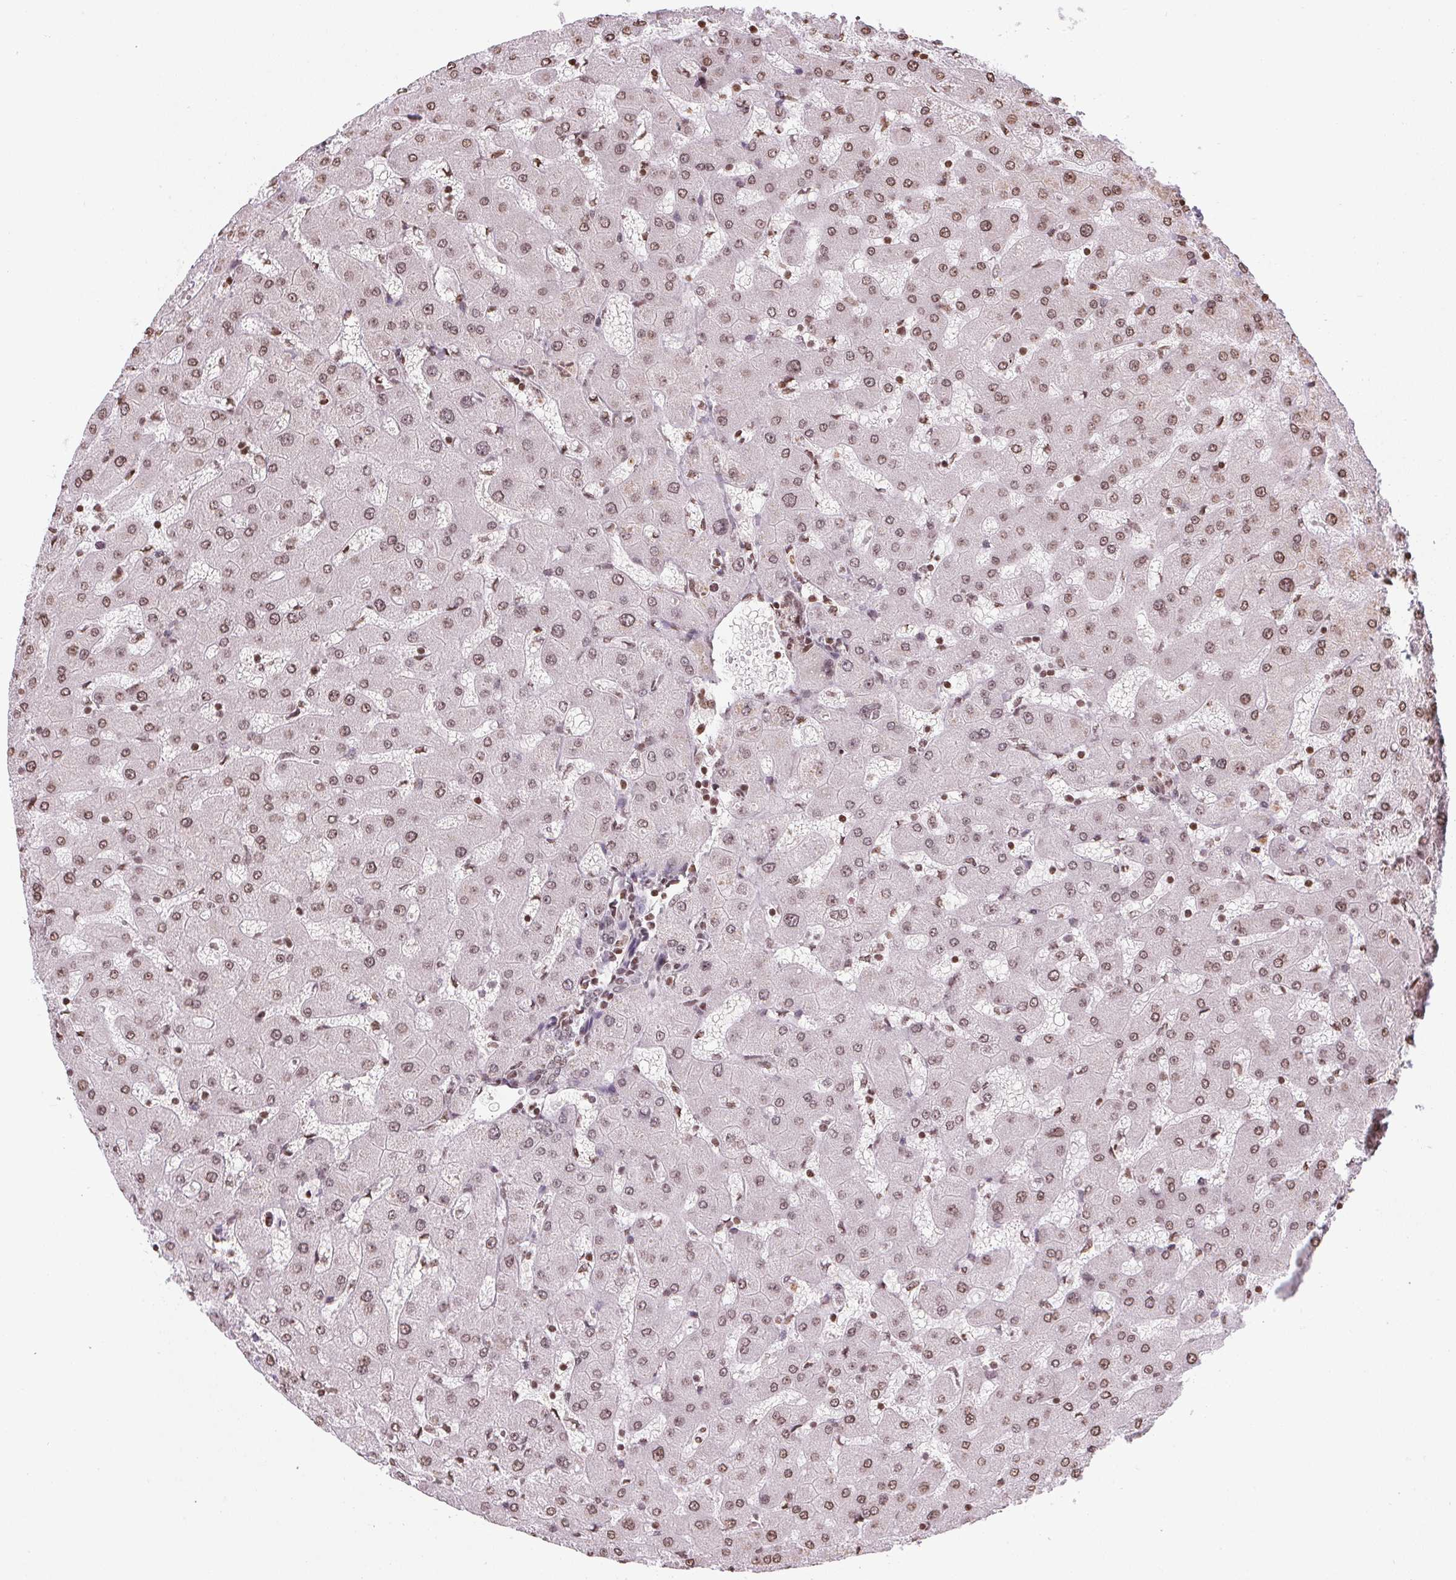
{"staining": {"intensity": "weak", "quantity": ">75%", "location": "nuclear"}, "tissue": "liver", "cell_type": "Cholangiocytes", "image_type": "normal", "snomed": [{"axis": "morphology", "description": "Normal tissue, NOS"}, {"axis": "topography", "description": "Liver"}], "caption": "Protein expression analysis of benign human liver reveals weak nuclear expression in about >75% of cholangiocytes.", "gene": "RNF181", "patient": {"sex": "female", "age": 63}}